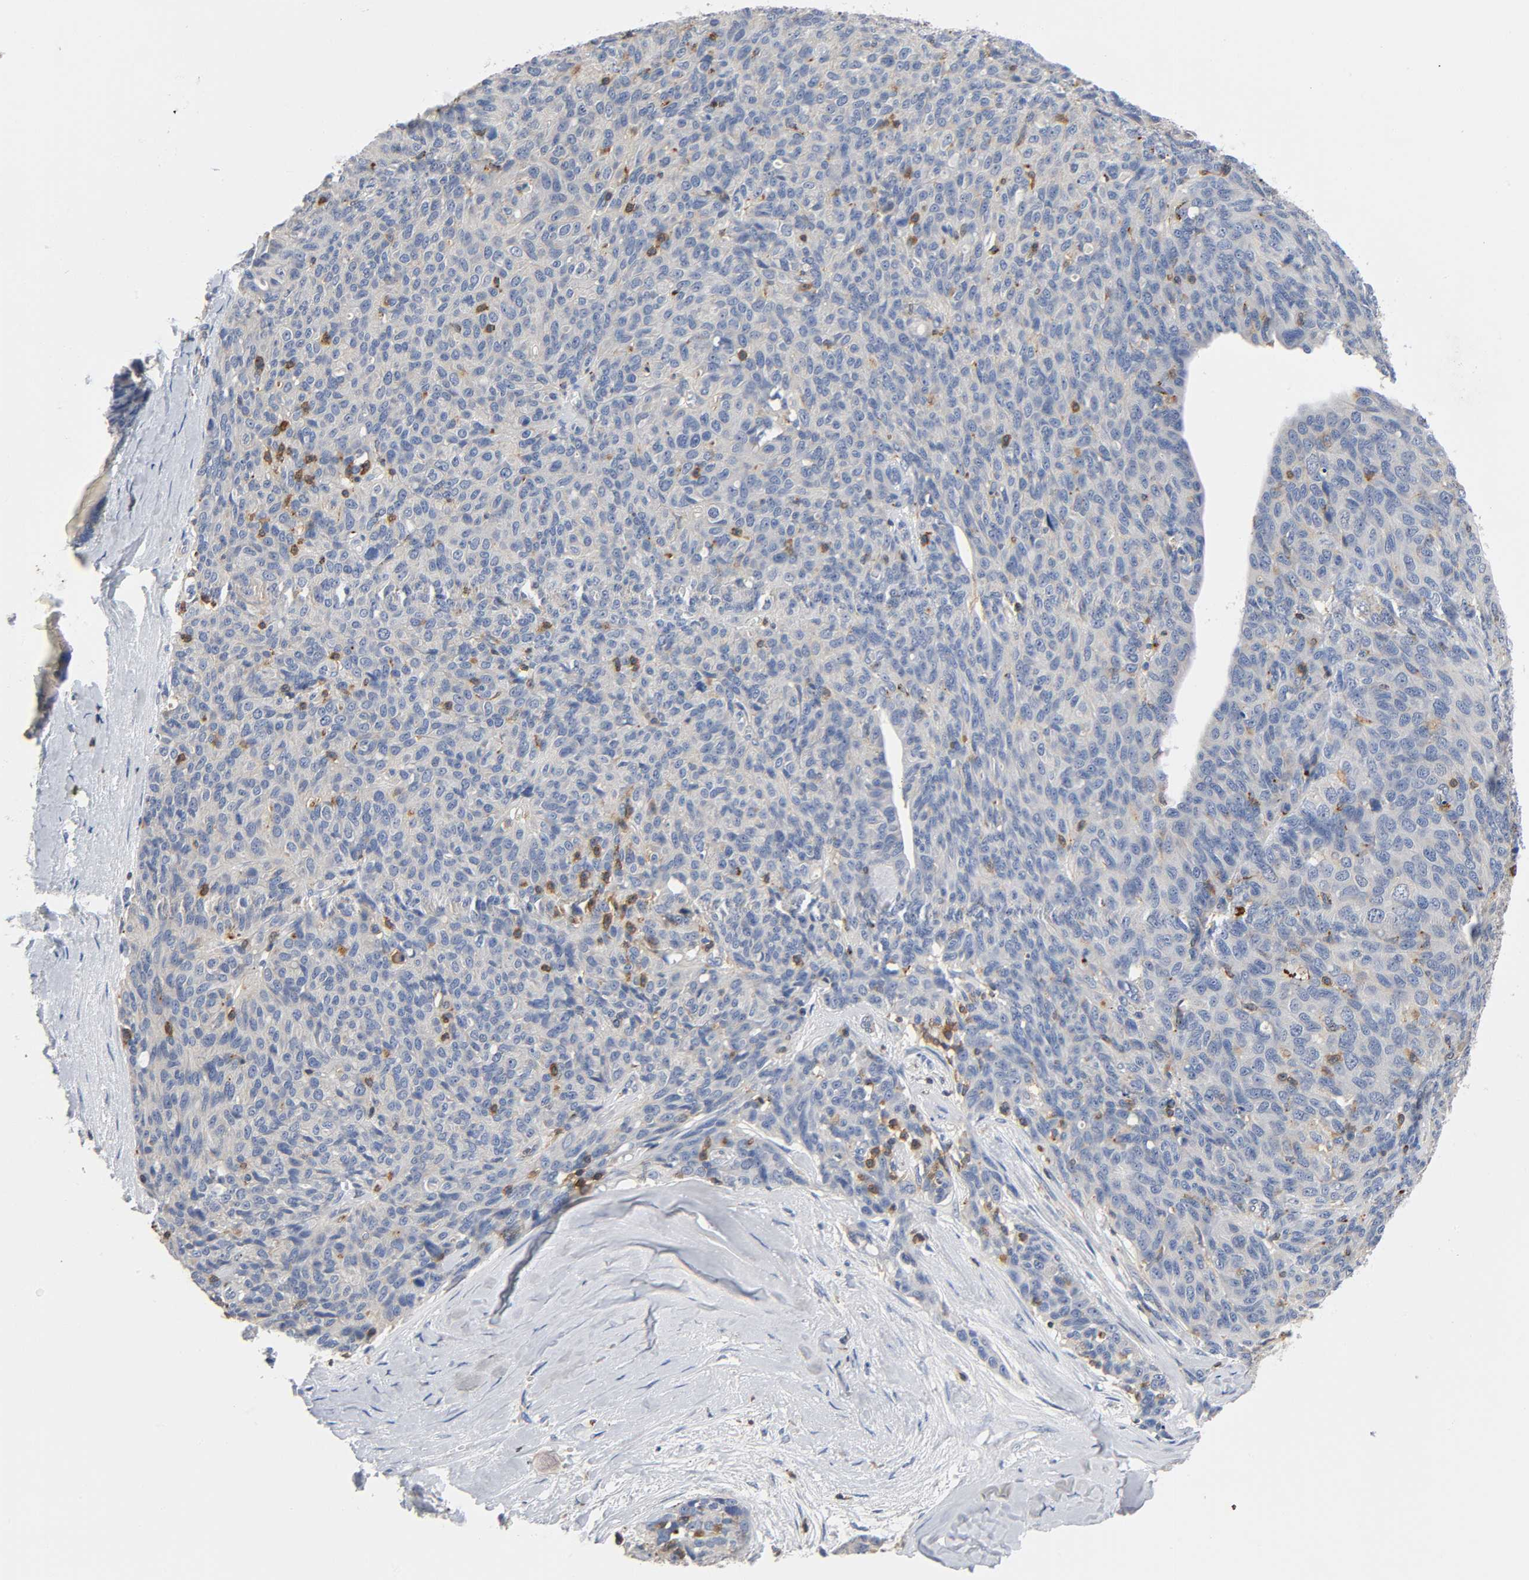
{"staining": {"intensity": "negative", "quantity": "none", "location": "none"}, "tissue": "ovarian cancer", "cell_type": "Tumor cells", "image_type": "cancer", "snomed": [{"axis": "morphology", "description": "Carcinoma, endometroid"}, {"axis": "topography", "description": "Ovary"}], "caption": "Immunohistochemistry (IHC) histopathology image of human ovarian cancer (endometroid carcinoma) stained for a protein (brown), which demonstrates no expression in tumor cells.", "gene": "UCKL1", "patient": {"sex": "female", "age": 60}}